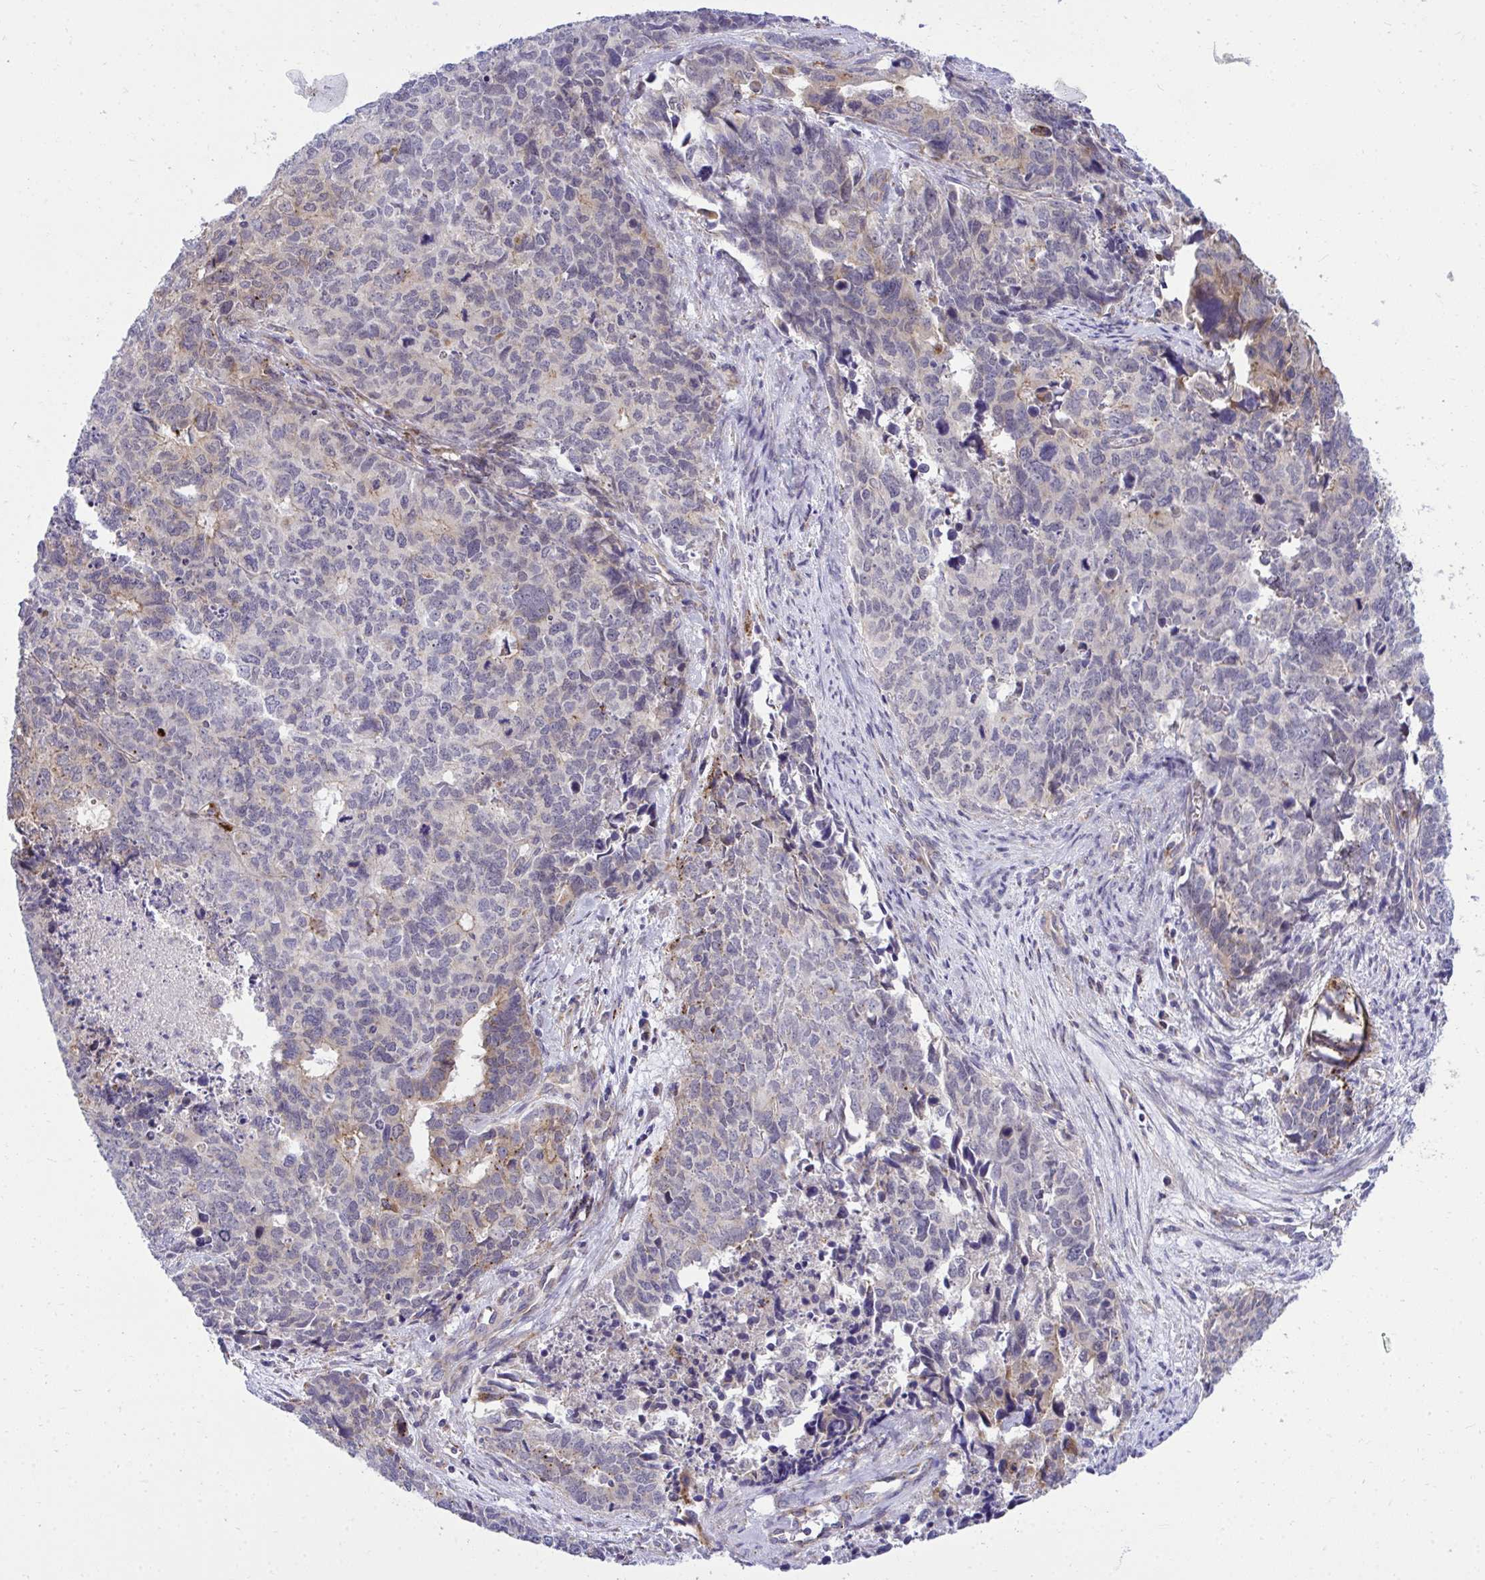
{"staining": {"intensity": "weak", "quantity": "<25%", "location": "cytoplasmic/membranous"}, "tissue": "cervical cancer", "cell_type": "Tumor cells", "image_type": "cancer", "snomed": [{"axis": "morphology", "description": "Adenocarcinoma, NOS"}, {"axis": "topography", "description": "Cervix"}], "caption": "Tumor cells show no significant positivity in cervical adenocarcinoma.", "gene": "XAF1", "patient": {"sex": "female", "age": 63}}